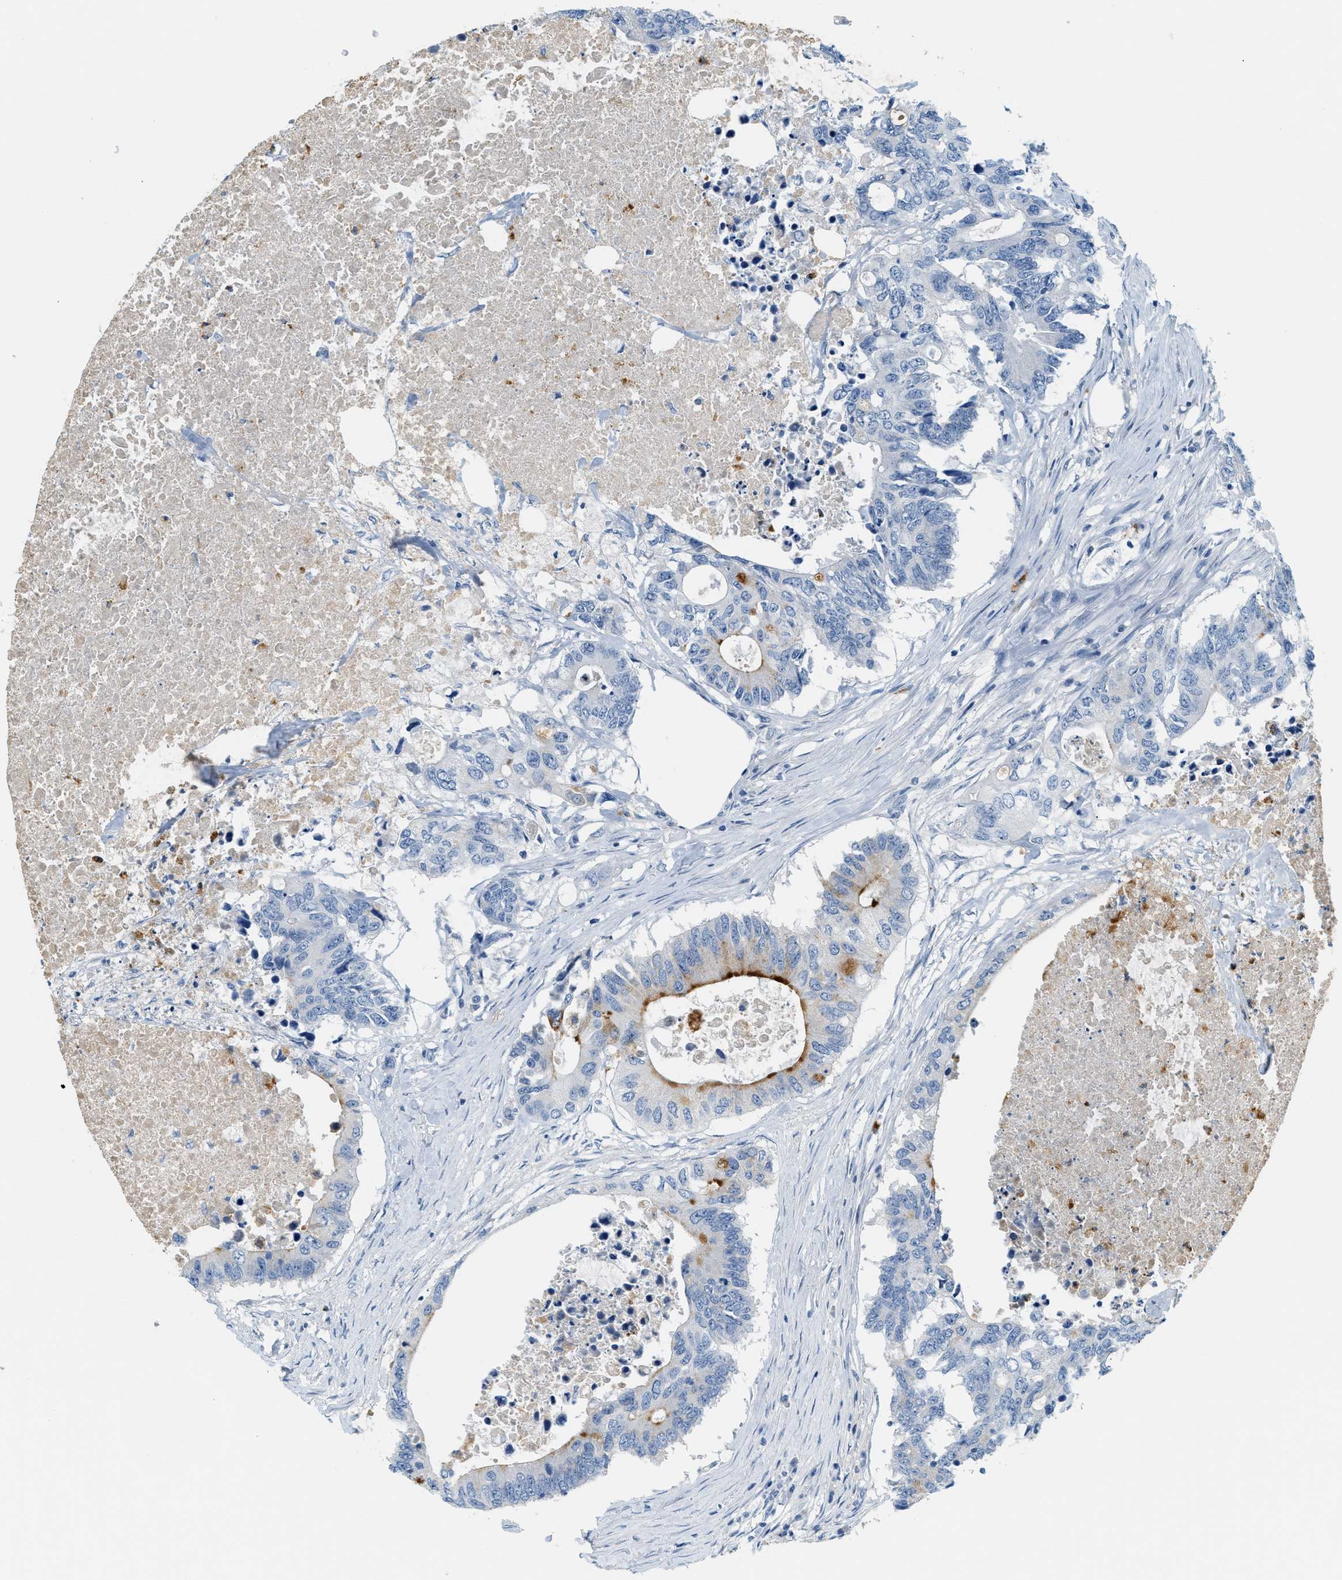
{"staining": {"intensity": "negative", "quantity": "none", "location": "none"}, "tissue": "colorectal cancer", "cell_type": "Tumor cells", "image_type": "cancer", "snomed": [{"axis": "morphology", "description": "Adenocarcinoma, NOS"}, {"axis": "topography", "description": "Colon"}], "caption": "Immunohistochemistry of adenocarcinoma (colorectal) reveals no positivity in tumor cells.", "gene": "LCN2", "patient": {"sex": "male", "age": 71}}